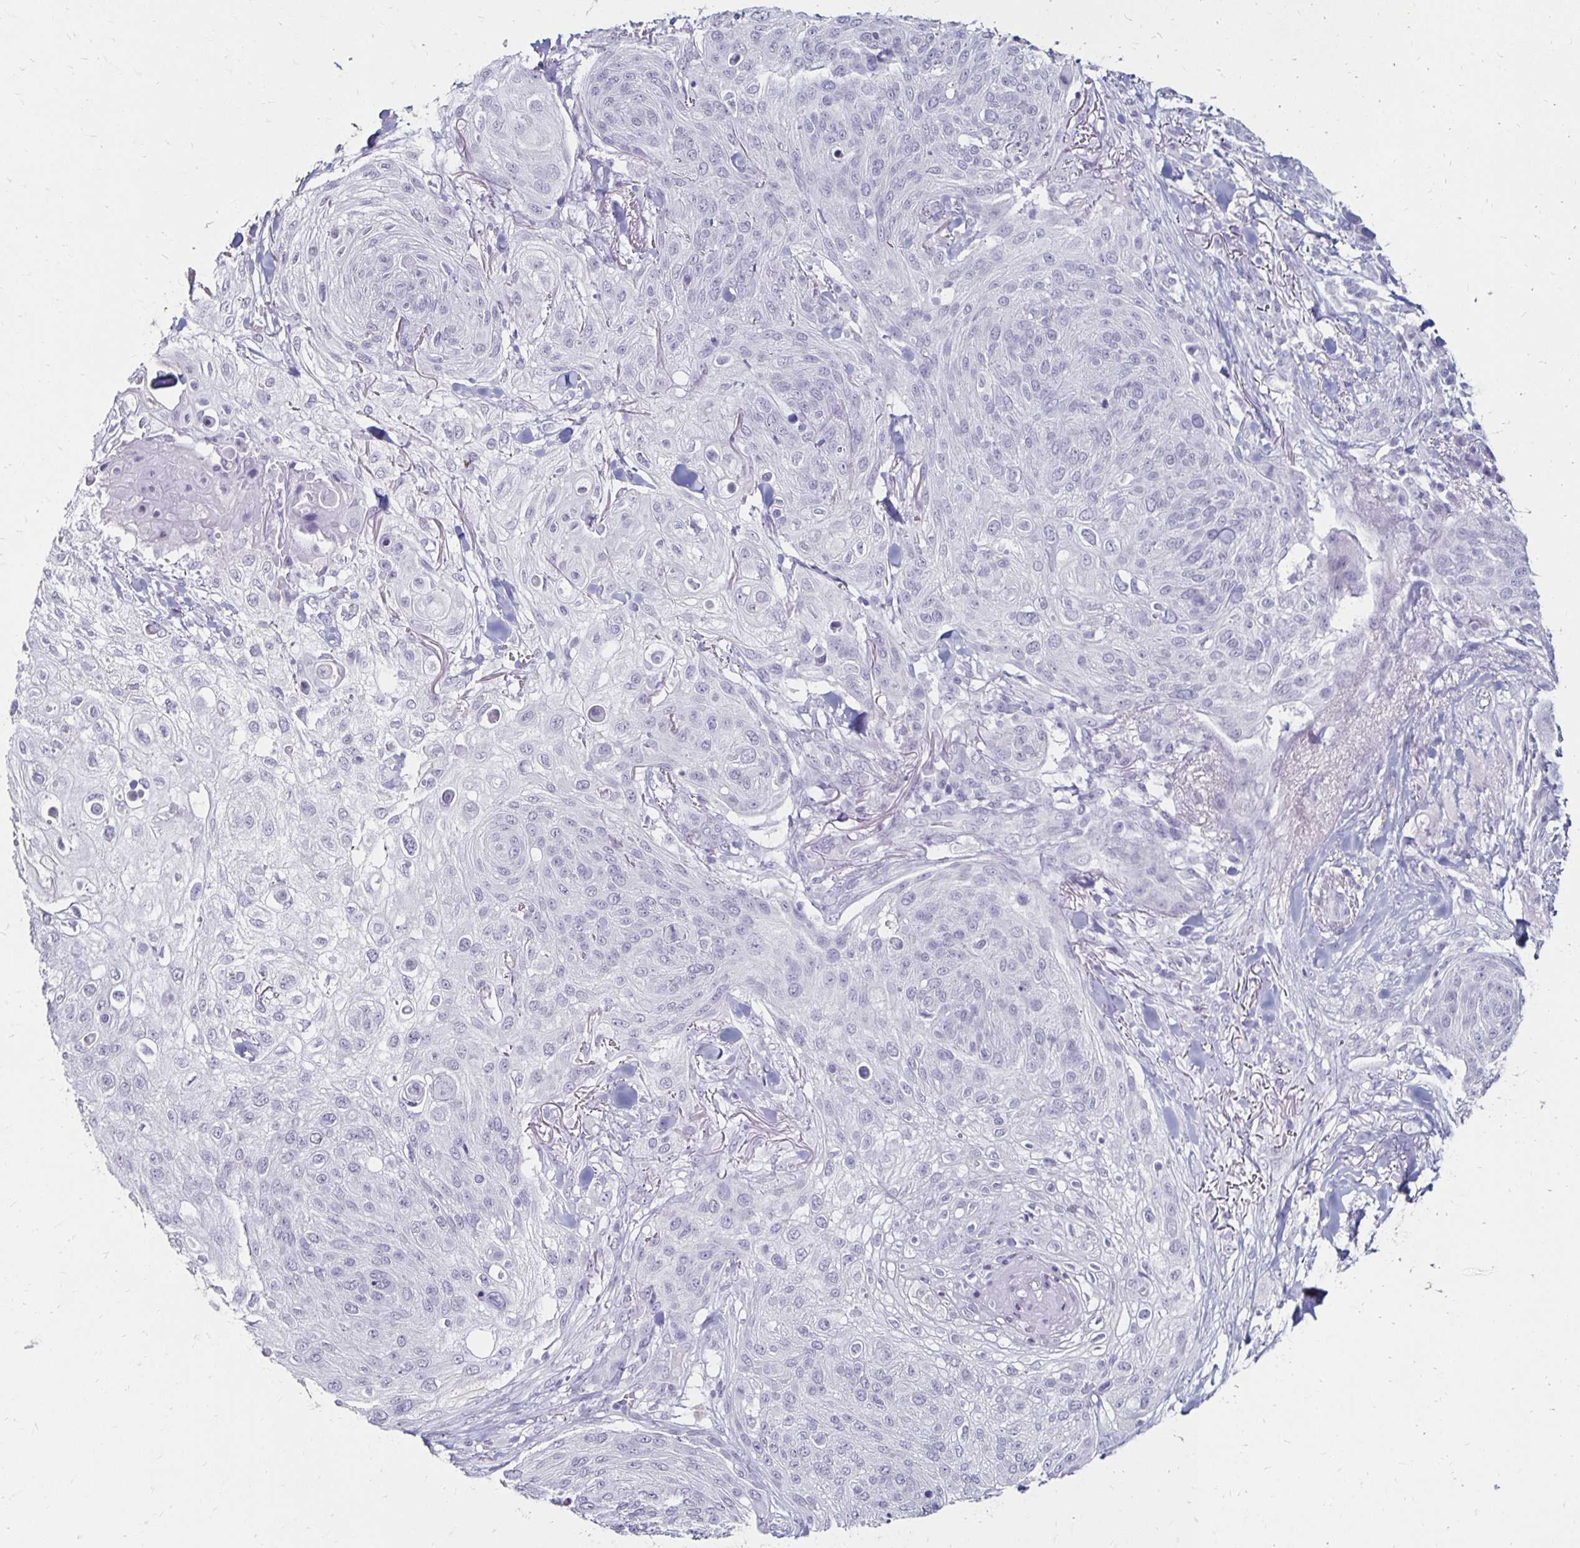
{"staining": {"intensity": "negative", "quantity": "none", "location": "none"}, "tissue": "skin cancer", "cell_type": "Tumor cells", "image_type": "cancer", "snomed": [{"axis": "morphology", "description": "Squamous cell carcinoma, NOS"}, {"axis": "topography", "description": "Skin"}], "caption": "IHC of human squamous cell carcinoma (skin) shows no positivity in tumor cells.", "gene": "TOMM34", "patient": {"sex": "female", "age": 87}}